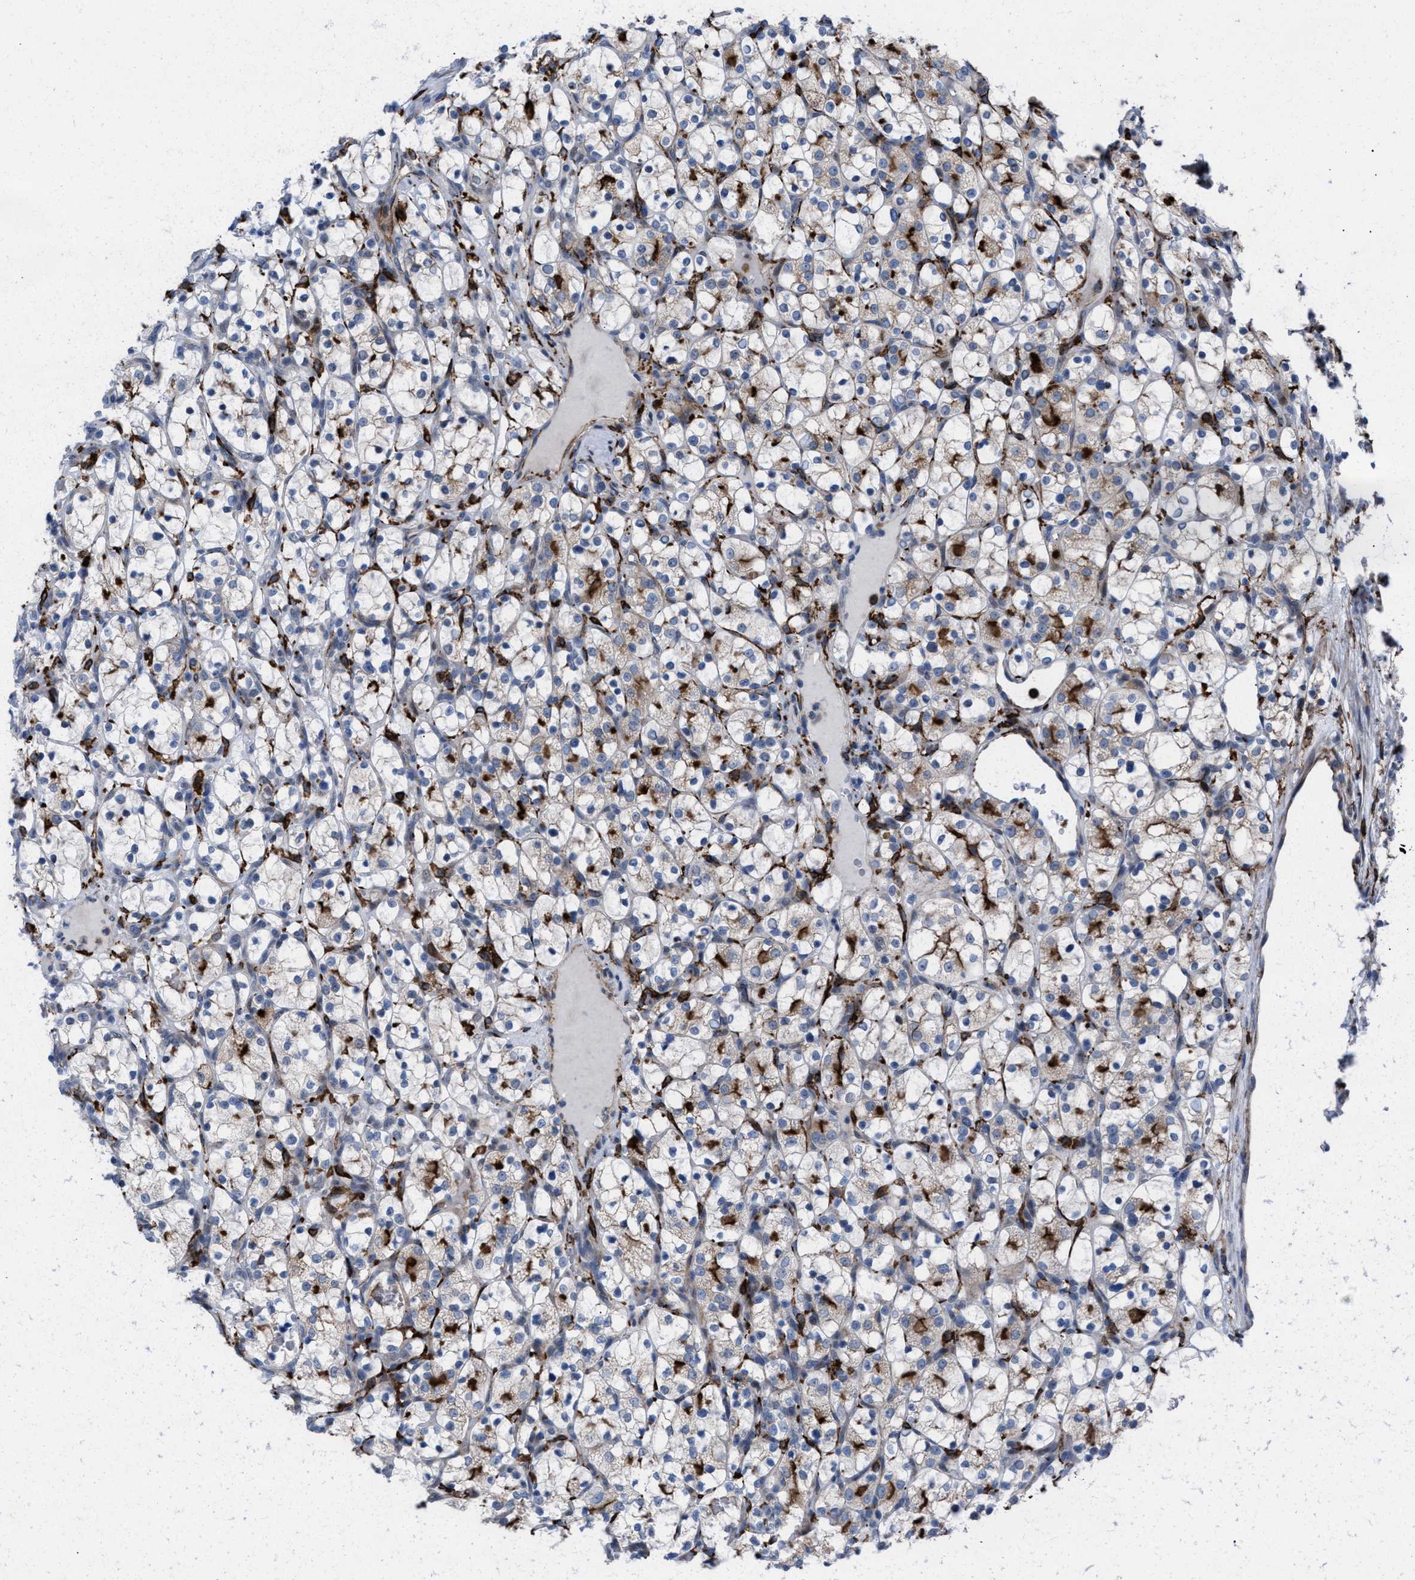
{"staining": {"intensity": "strong", "quantity": "<25%", "location": "cytoplasmic/membranous"}, "tissue": "renal cancer", "cell_type": "Tumor cells", "image_type": "cancer", "snomed": [{"axis": "morphology", "description": "Adenocarcinoma, NOS"}, {"axis": "topography", "description": "Kidney"}], "caption": "Renal cancer (adenocarcinoma) stained for a protein (brown) reveals strong cytoplasmic/membranous positive staining in approximately <25% of tumor cells.", "gene": "SLC47A1", "patient": {"sex": "female", "age": 69}}